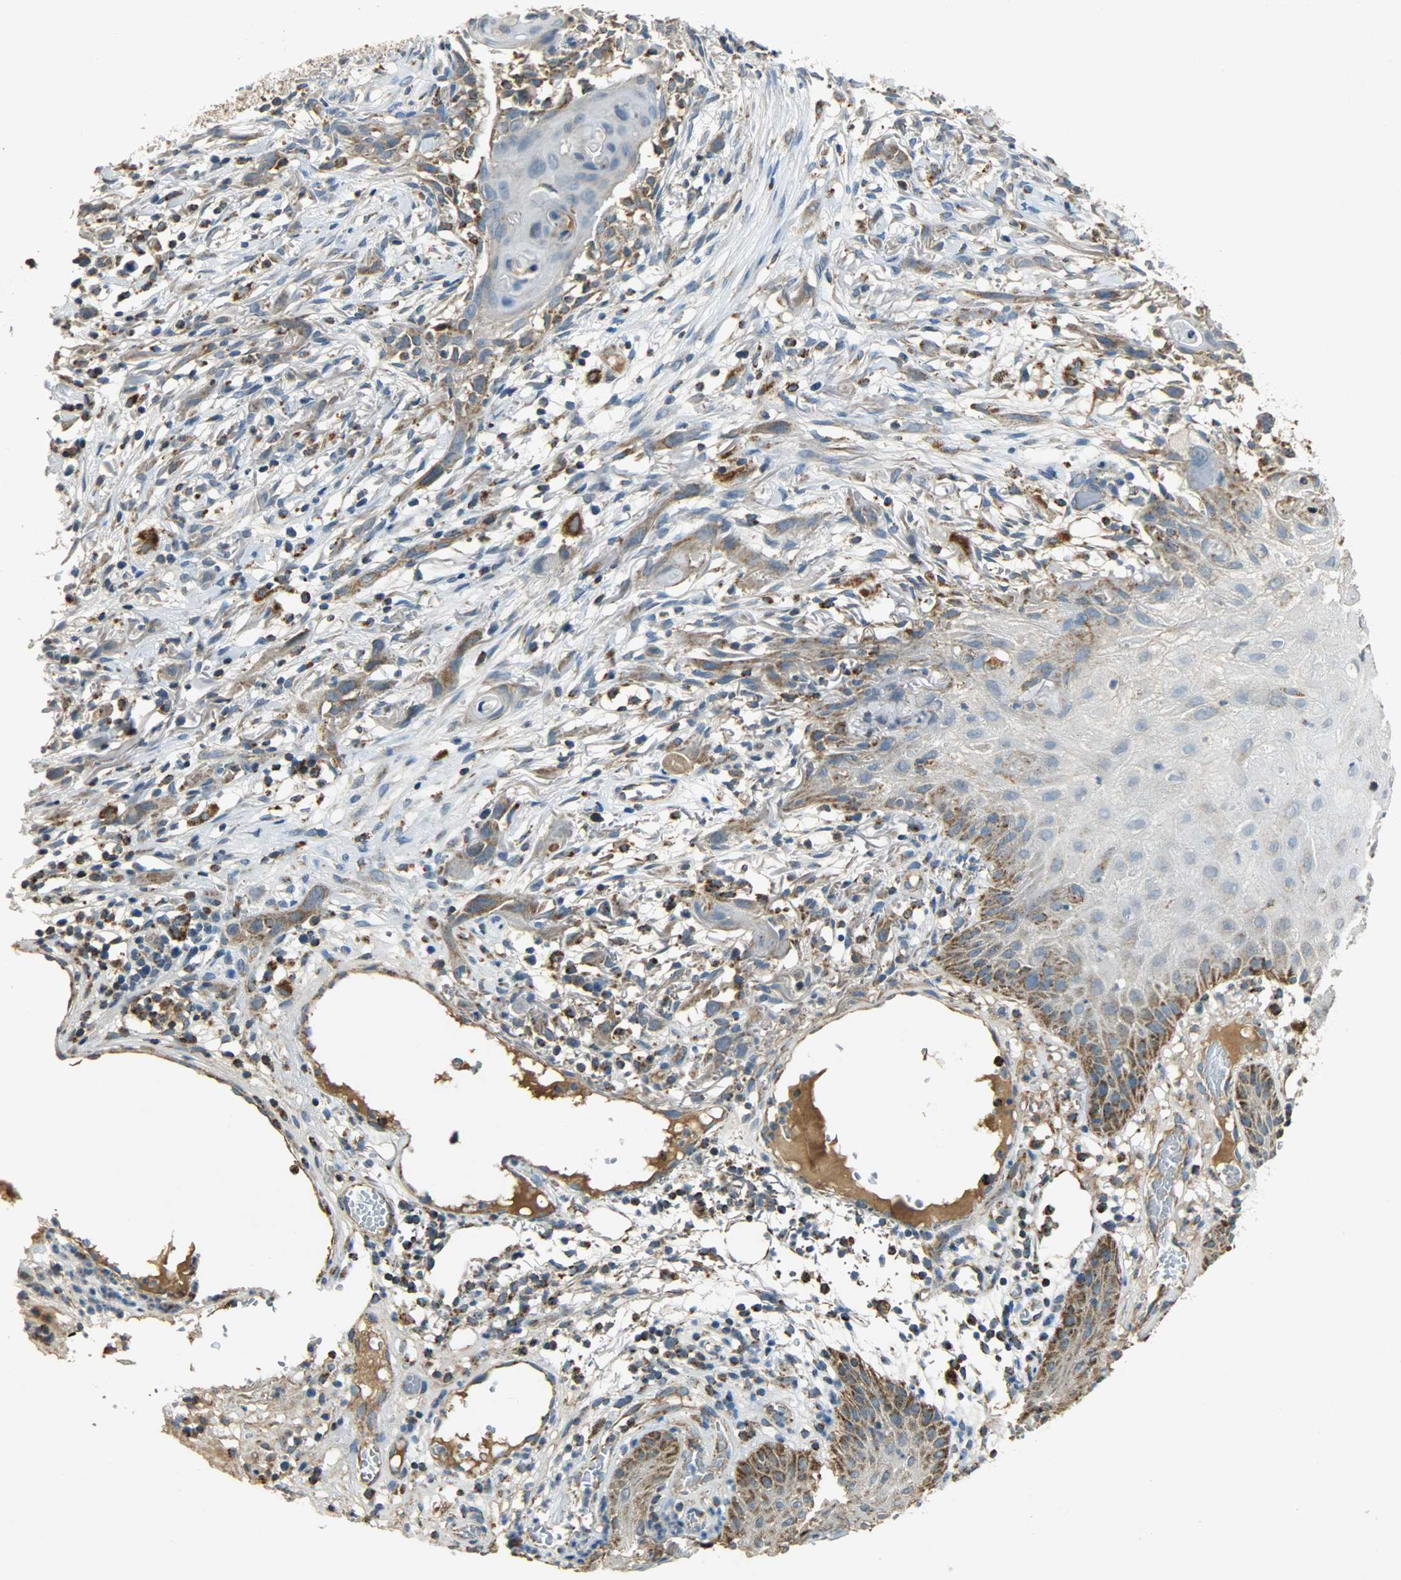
{"staining": {"intensity": "weak", "quantity": "25%-75%", "location": "cytoplasmic/membranous"}, "tissue": "skin cancer", "cell_type": "Tumor cells", "image_type": "cancer", "snomed": [{"axis": "morphology", "description": "Normal tissue, NOS"}, {"axis": "morphology", "description": "Squamous cell carcinoma, NOS"}, {"axis": "topography", "description": "Skin"}], "caption": "This image reveals squamous cell carcinoma (skin) stained with immunohistochemistry (IHC) to label a protein in brown. The cytoplasmic/membranous of tumor cells show weak positivity for the protein. Nuclei are counter-stained blue.", "gene": "HDHD5", "patient": {"sex": "female", "age": 59}}